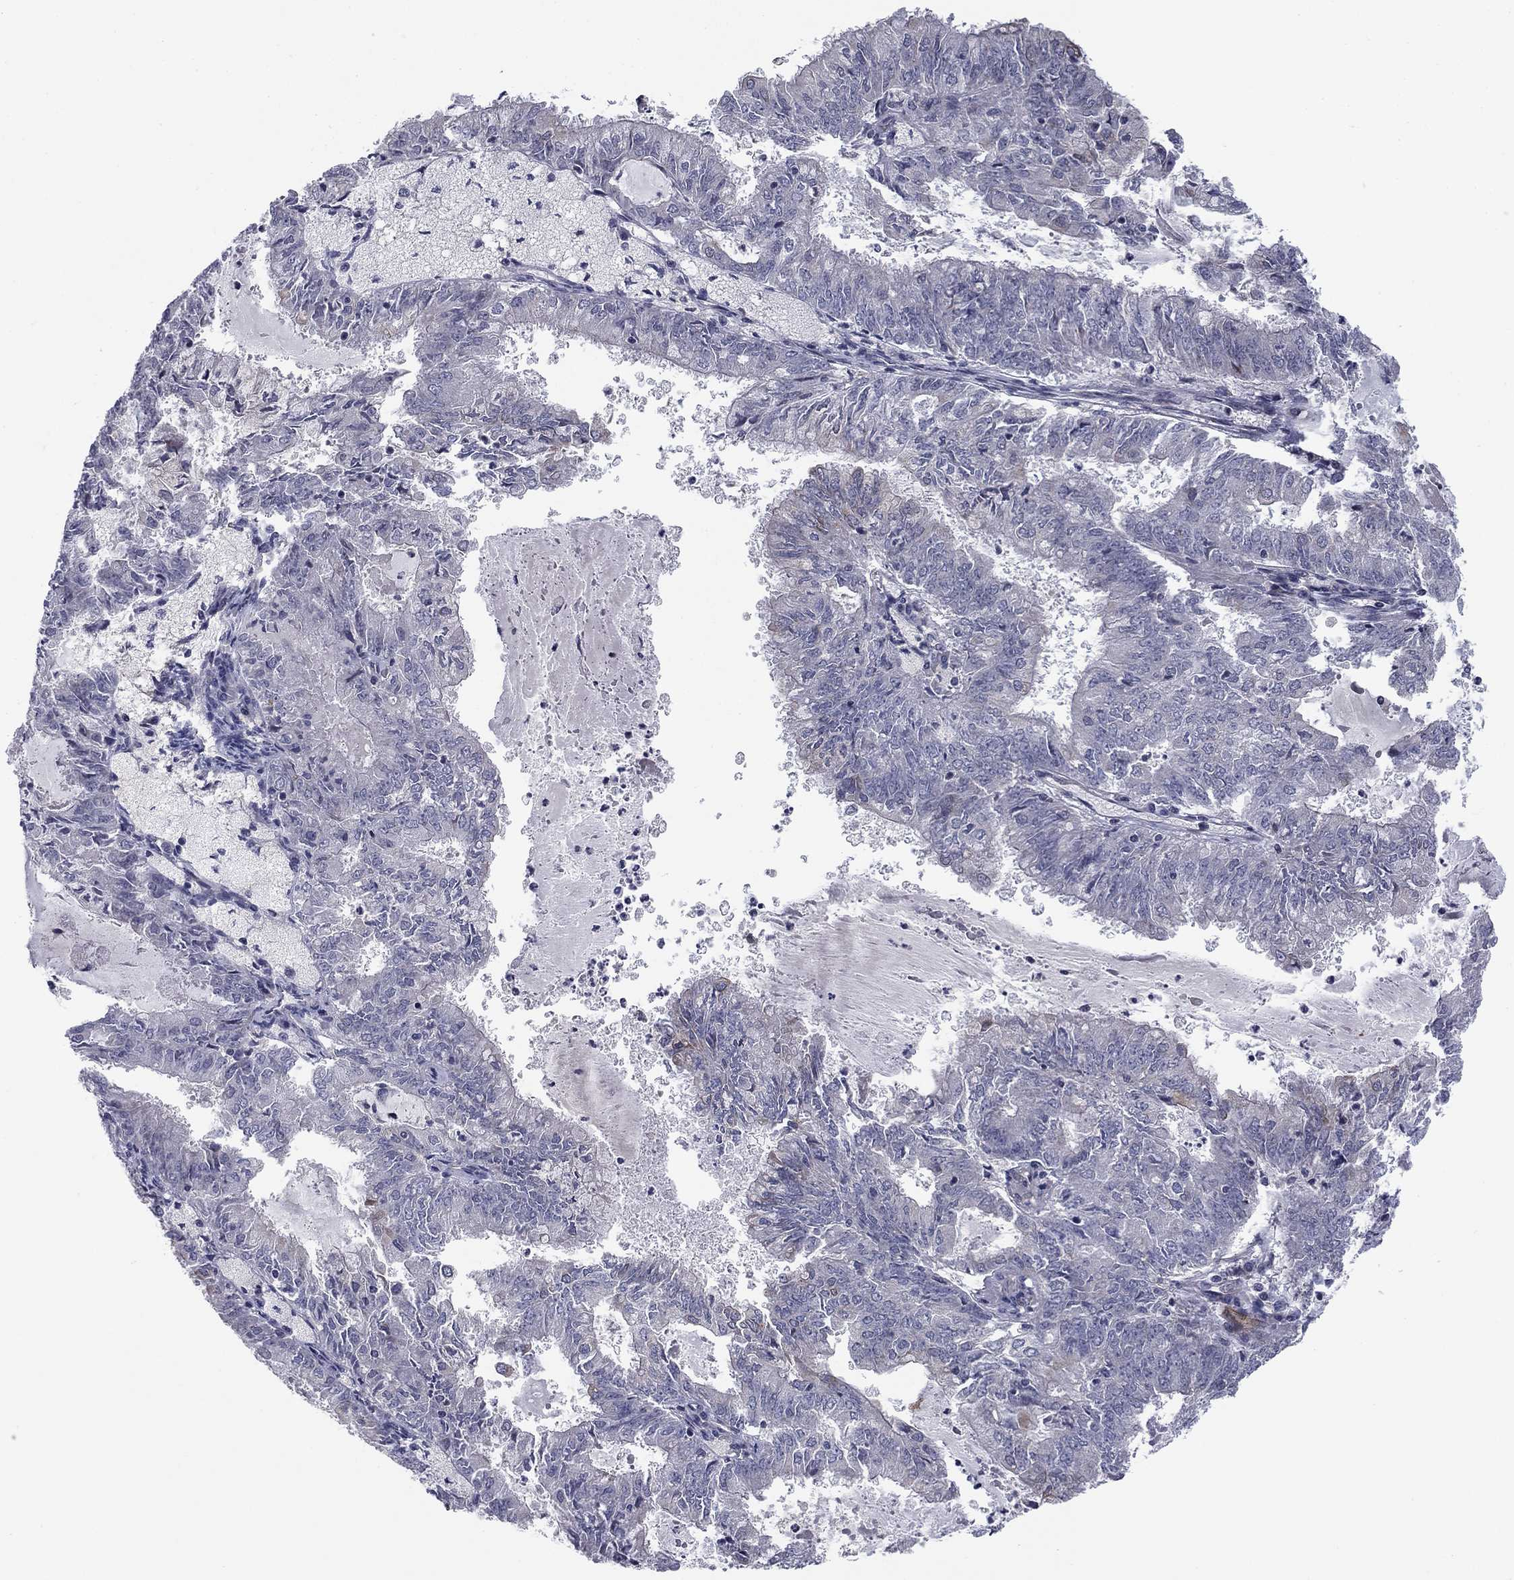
{"staining": {"intensity": "negative", "quantity": "none", "location": "none"}, "tissue": "endometrial cancer", "cell_type": "Tumor cells", "image_type": "cancer", "snomed": [{"axis": "morphology", "description": "Adenocarcinoma, NOS"}, {"axis": "topography", "description": "Endometrium"}], "caption": "Immunohistochemistry histopathology image of endometrial adenocarcinoma stained for a protein (brown), which reveals no staining in tumor cells.", "gene": "BCL11A", "patient": {"sex": "female", "age": 57}}